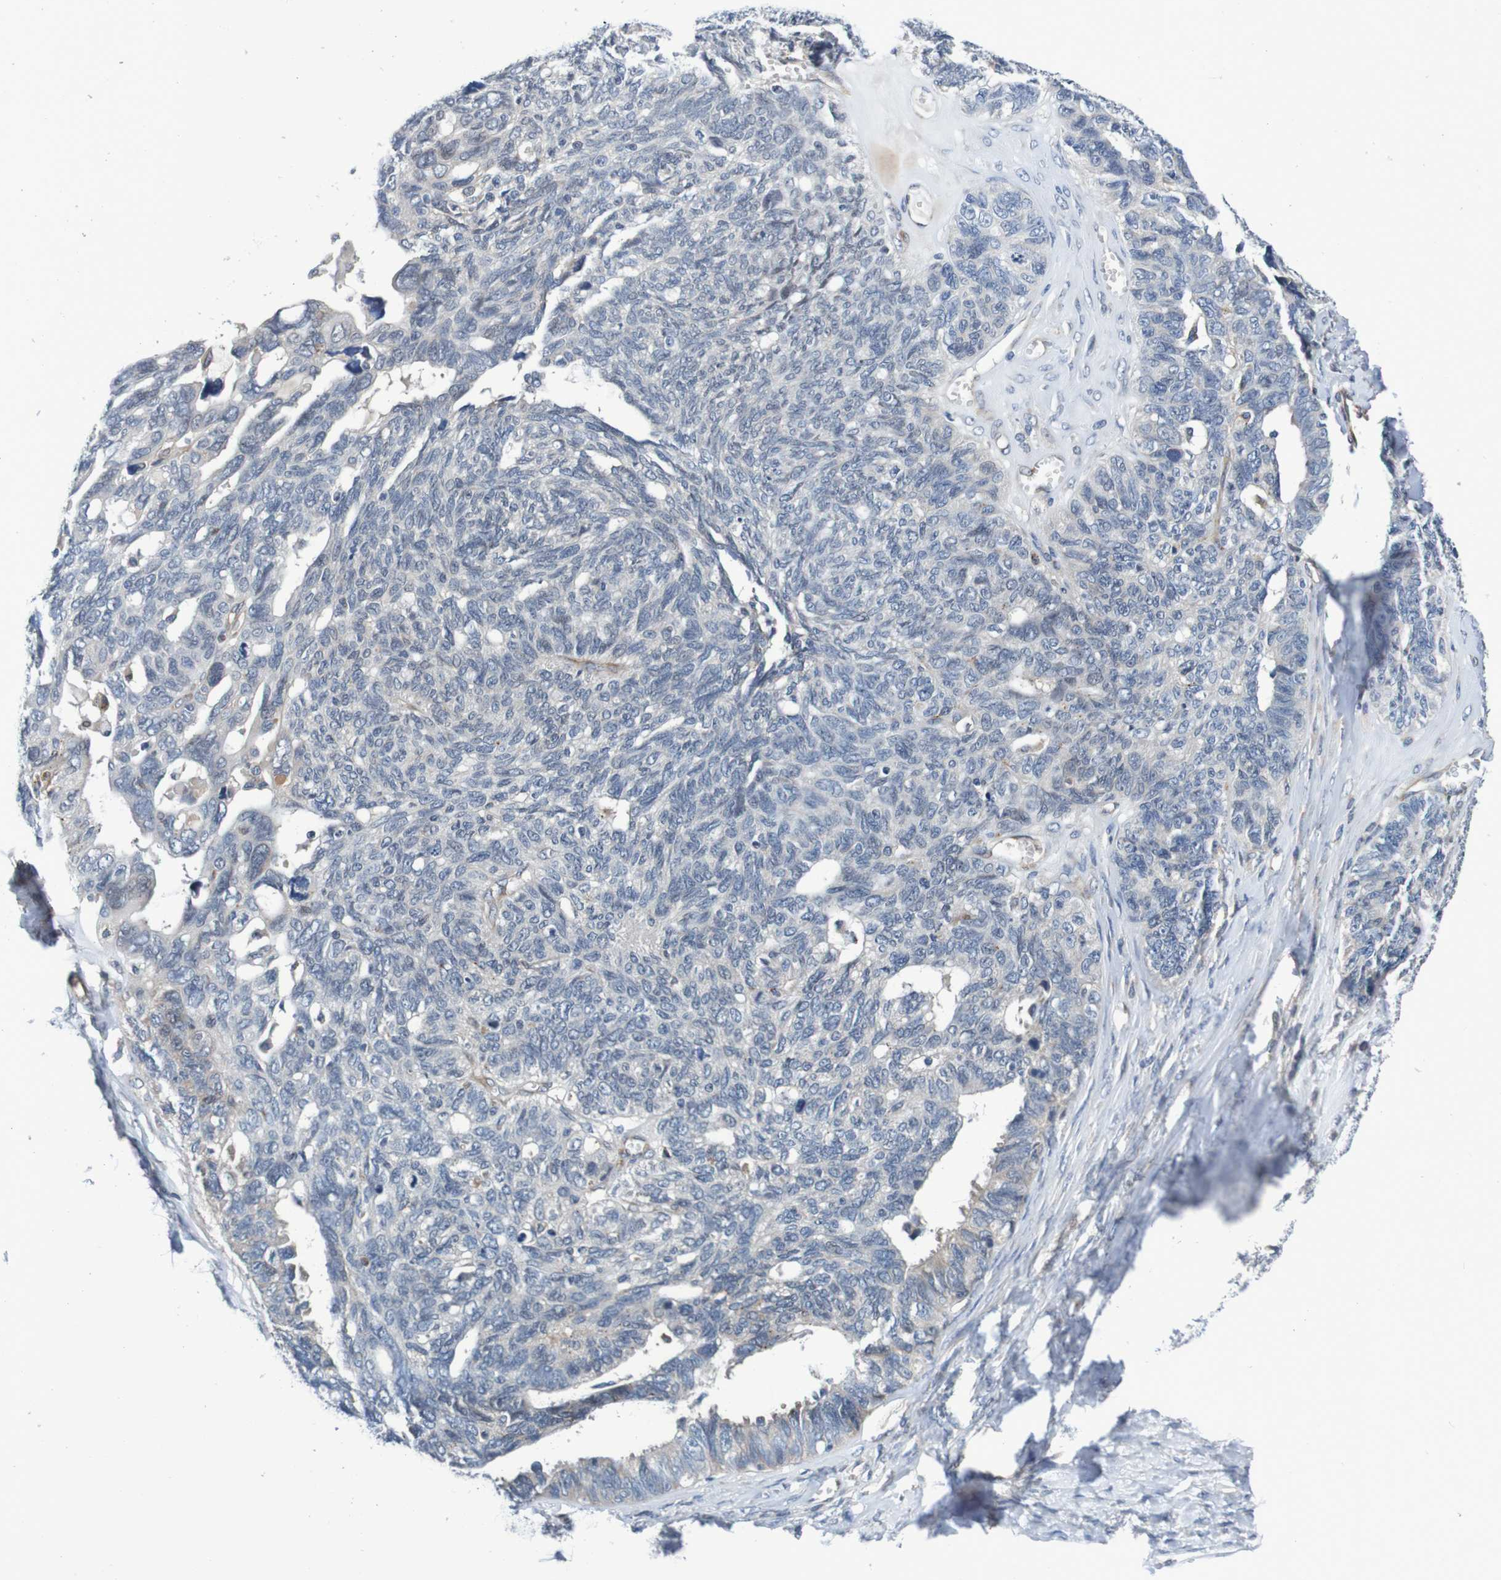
{"staining": {"intensity": "negative", "quantity": "none", "location": "none"}, "tissue": "ovarian cancer", "cell_type": "Tumor cells", "image_type": "cancer", "snomed": [{"axis": "morphology", "description": "Cystadenocarcinoma, serous, NOS"}, {"axis": "topography", "description": "Ovary"}], "caption": "DAB immunohistochemical staining of serous cystadenocarcinoma (ovarian) shows no significant staining in tumor cells.", "gene": "CPED1", "patient": {"sex": "female", "age": 79}}